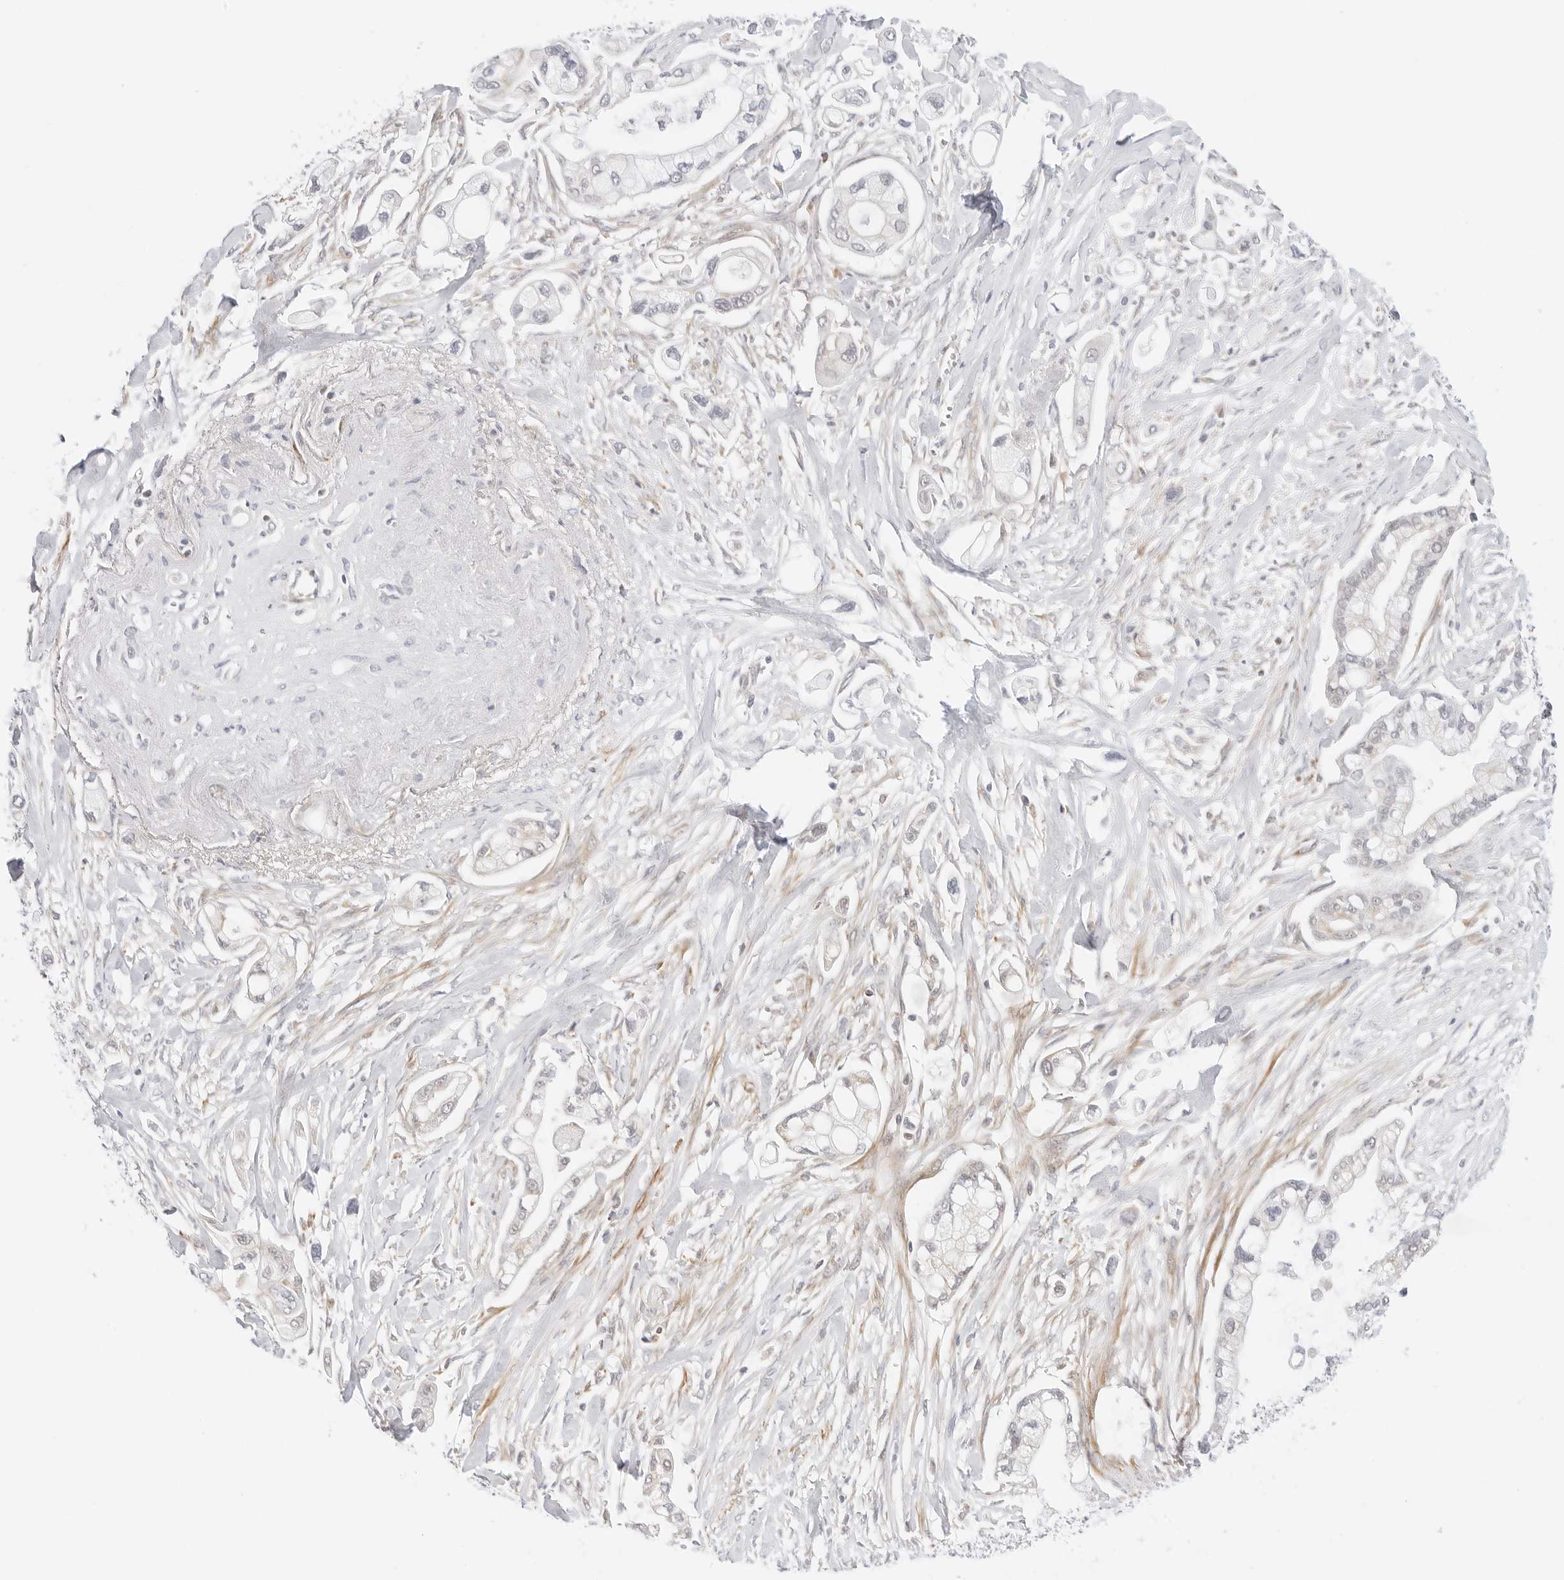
{"staining": {"intensity": "weak", "quantity": "<25%", "location": "cytoplasmic/membranous"}, "tissue": "pancreatic cancer", "cell_type": "Tumor cells", "image_type": "cancer", "snomed": [{"axis": "morphology", "description": "Adenocarcinoma, NOS"}, {"axis": "topography", "description": "Pancreas"}], "caption": "Pancreatic cancer was stained to show a protein in brown. There is no significant staining in tumor cells.", "gene": "GORAB", "patient": {"sex": "male", "age": 68}}